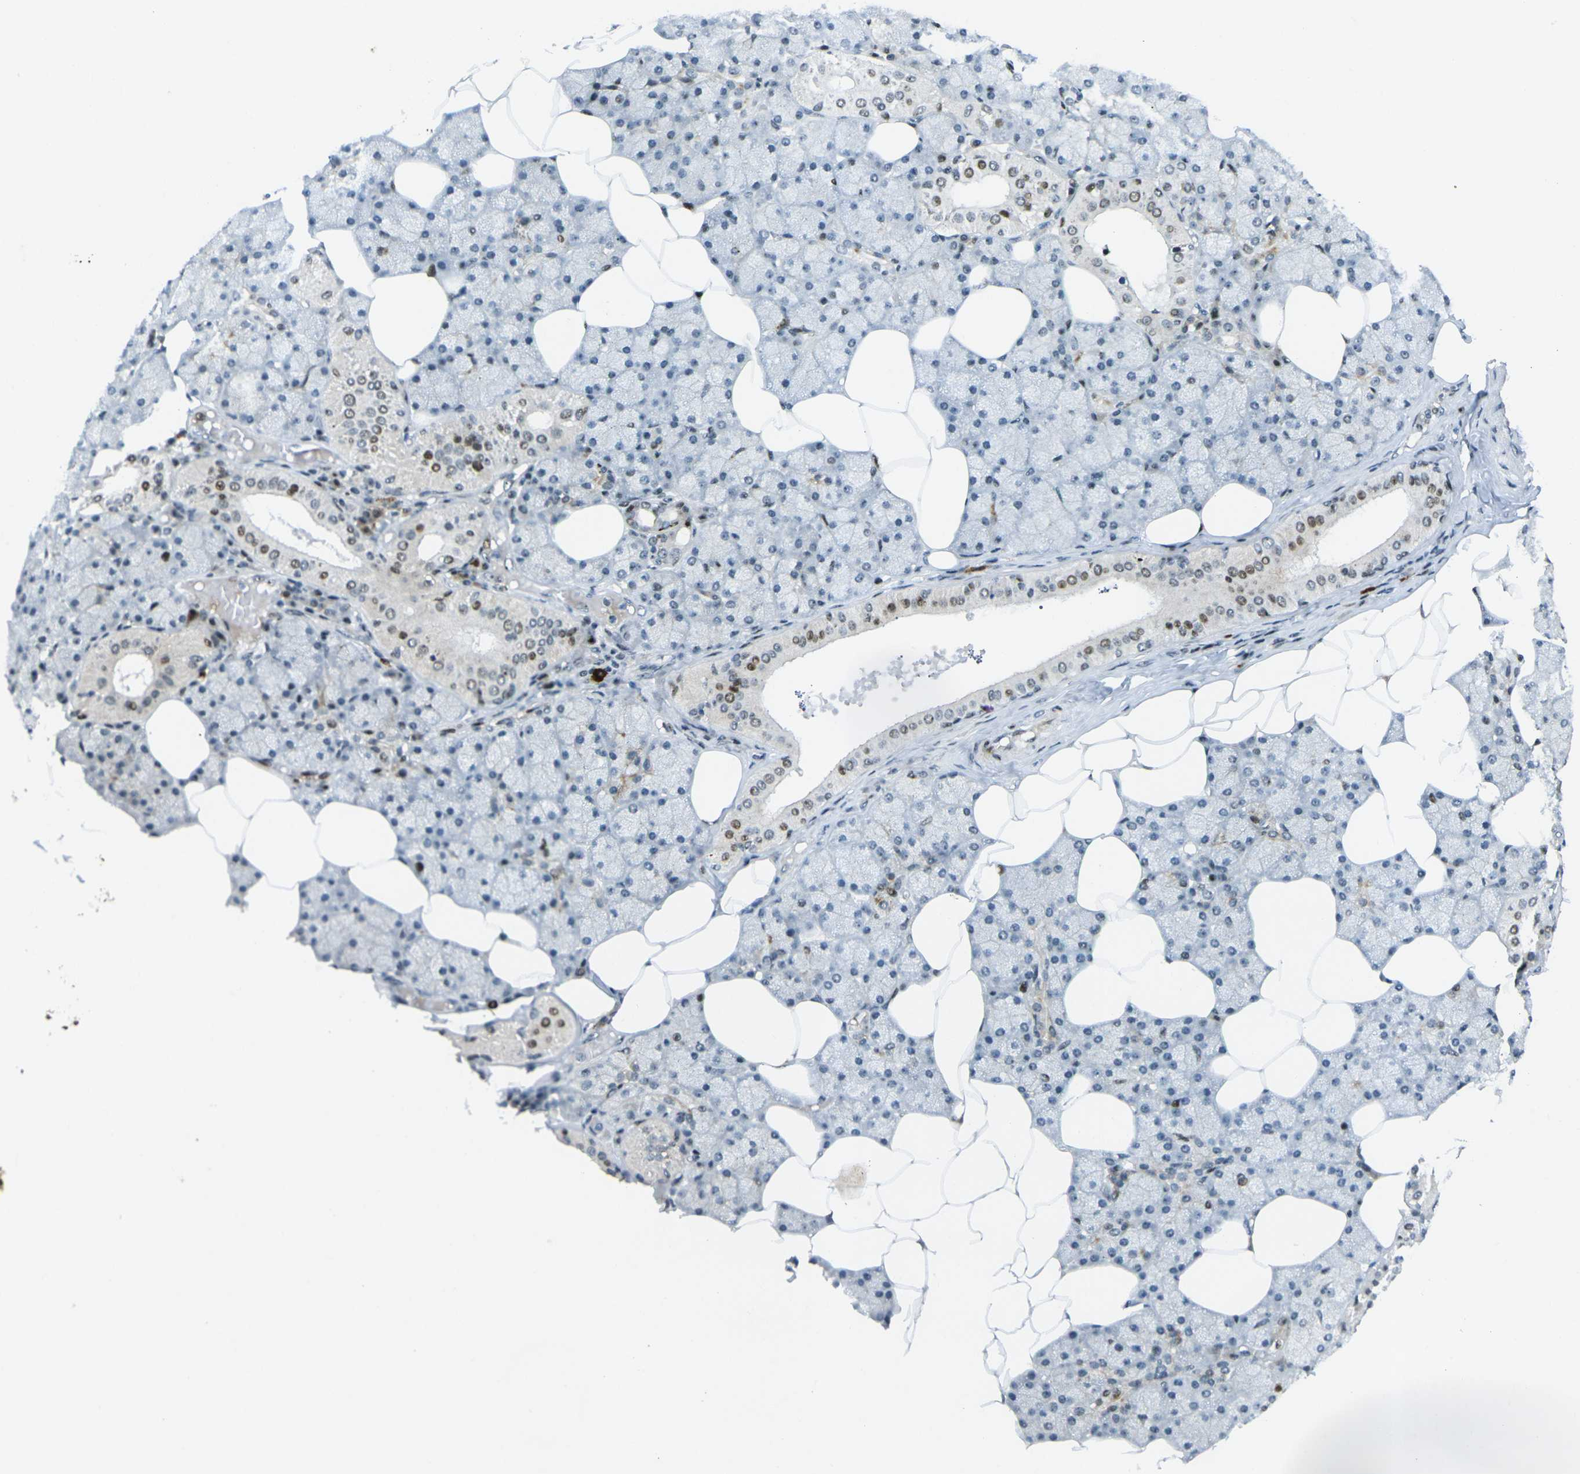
{"staining": {"intensity": "moderate", "quantity": "25%-75%", "location": "cytoplasmic/membranous,nuclear"}, "tissue": "salivary gland", "cell_type": "Glandular cells", "image_type": "normal", "snomed": [{"axis": "morphology", "description": "Normal tissue, NOS"}, {"axis": "topography", "description": "Salivary gland"}], "caption": "This is a micrograph of immunohistochemistry (IHC) staining of benign salivary gland, which shows moderate staining in the cytoplasmic/membranous,nuclear of glandular cells.", "gene": "UBE2C", "patient": {"sex": "male", "age": 62}}